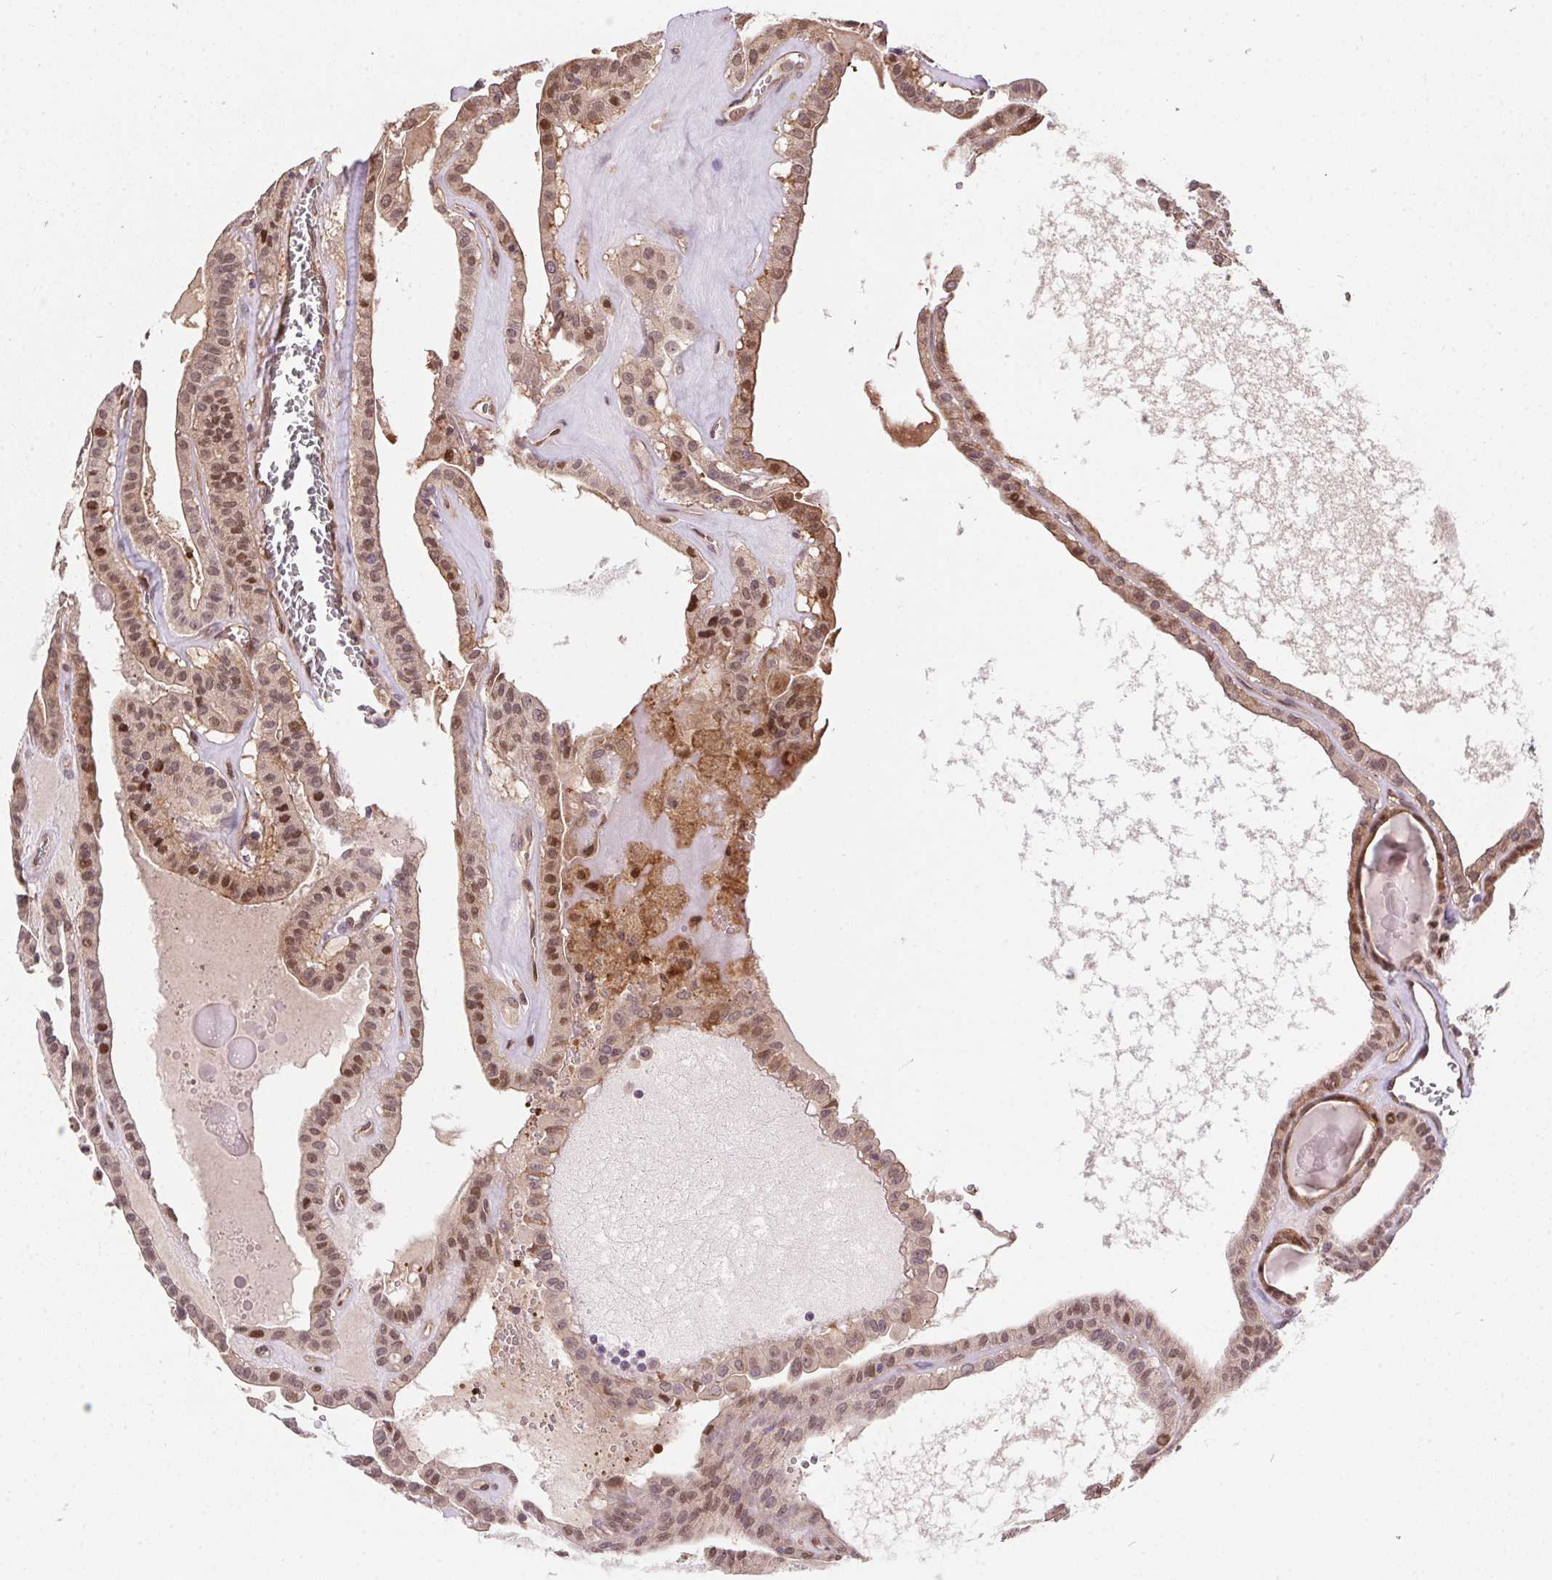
{"staining": {"intensity": "moderate", "quantity": ">75%", "location": "cytoplasmic/membranous,nuclear"}, "tissue": "thyroid cancer", "cell_type": "Tumor cells", "image_type": "cancer", "snomed": [{"axis": "morphology", "description": "Papillary adenocarcinoma, NOS"}, {"axis": "topography", "description": "Thyroid gland"}], "caption": "Protein analysis of papillary adenocarcinoma (thyroid) tissue demonstrates moderate cytoplasmic/membranous and nuclear positivity in about >75% of tumor cells. The protein of interest is shown in brown color, while the nuclei are stained blue.", "gene": "NUDT16", "patient": {"sex": "male", "age": 52}}